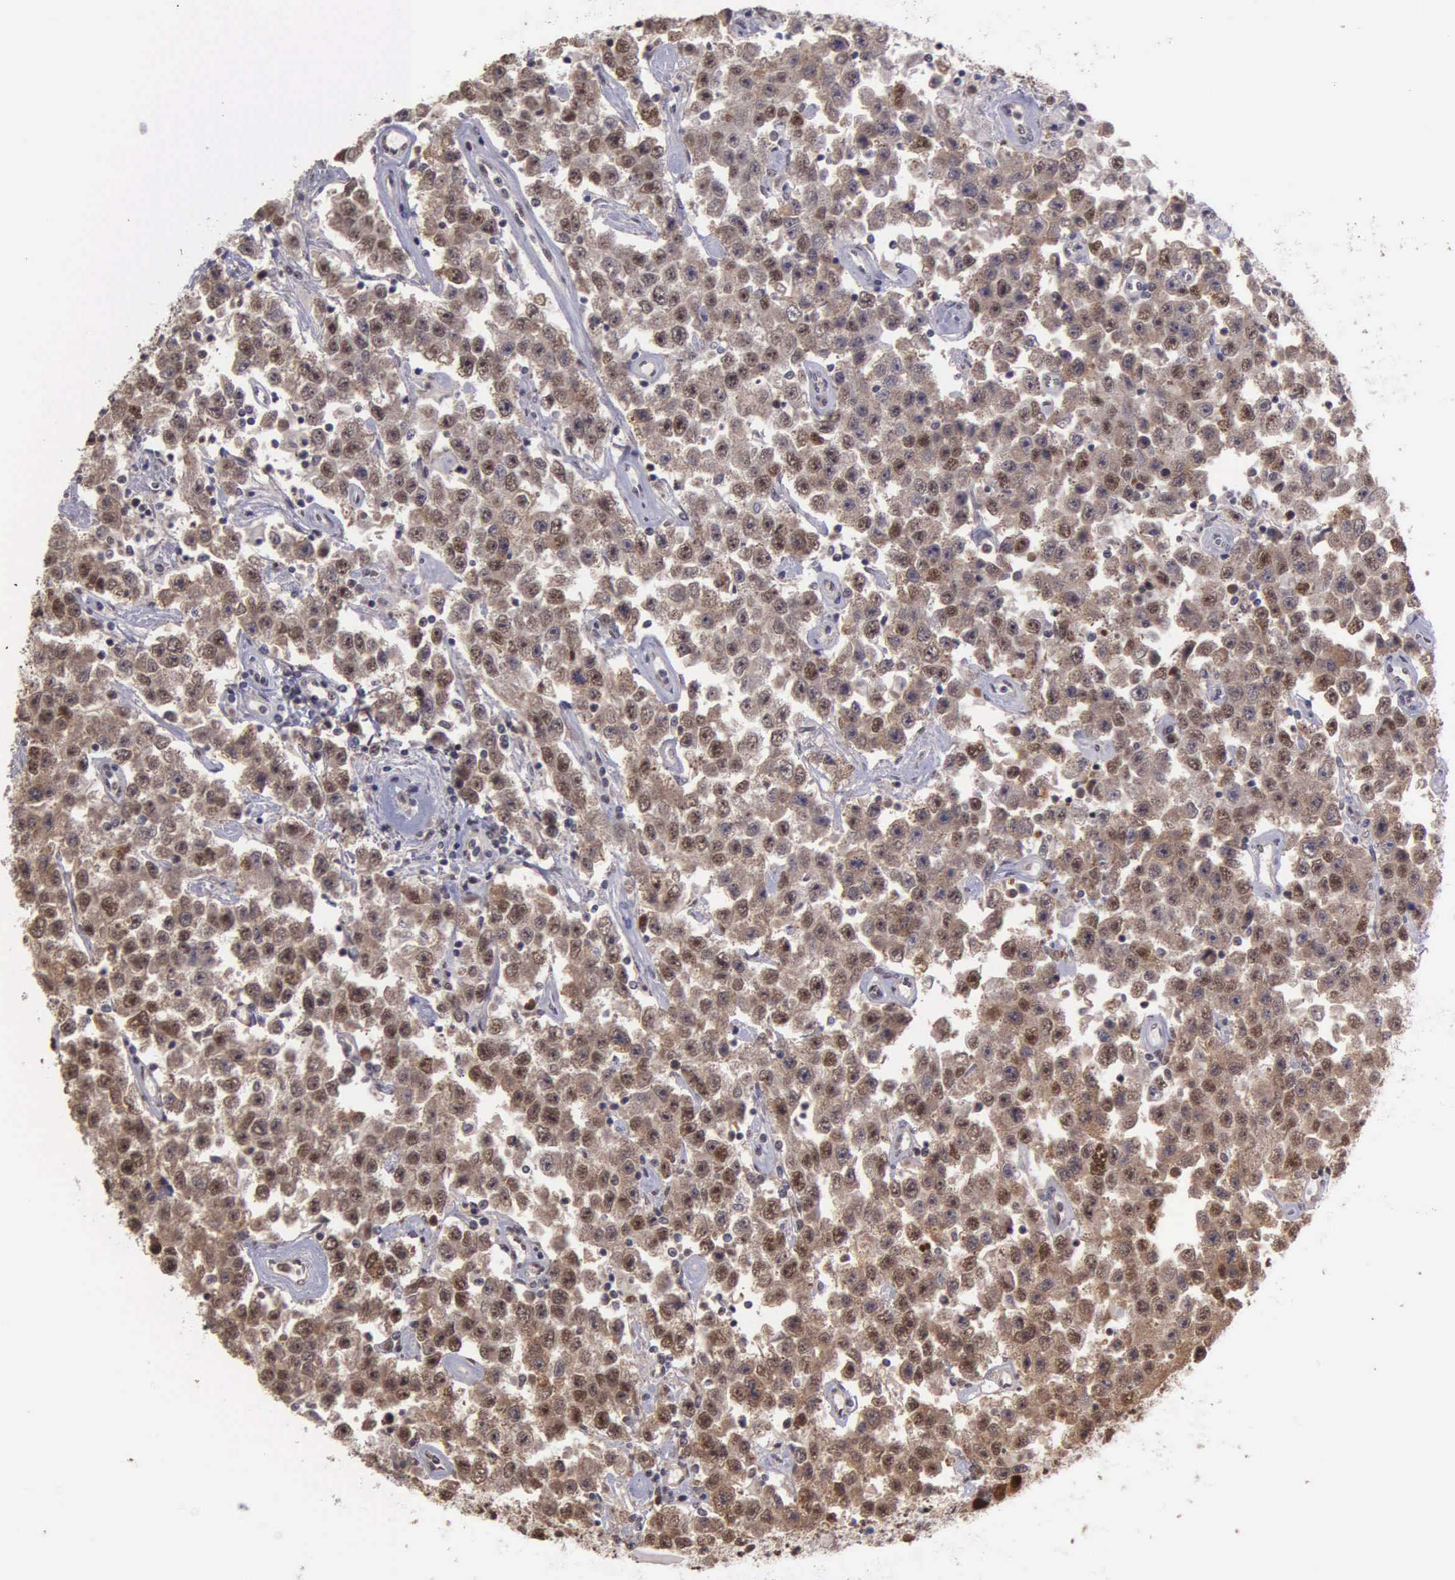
{"staining": {"intensity": "moderate", "quantity": ">75%", "location": "cytoplasmic/membranous,nuclear"}, "tissue": "testis cancer", "cell_type": "Tumor cells", "image_type": "cancer", "snomed": [{"axis": "morphology", "description": "Seminoma, NOS"}, {"axis": "topography", "description": "Testis"}], "caption": "Protein staining exhibits moderate cytoplasmic/membranous and nuclear positivity in about >75% of tumor cells in testis cancer (seminoma).", "gene": "UBR7", "patient": {"sex": "male", "age": 52}}